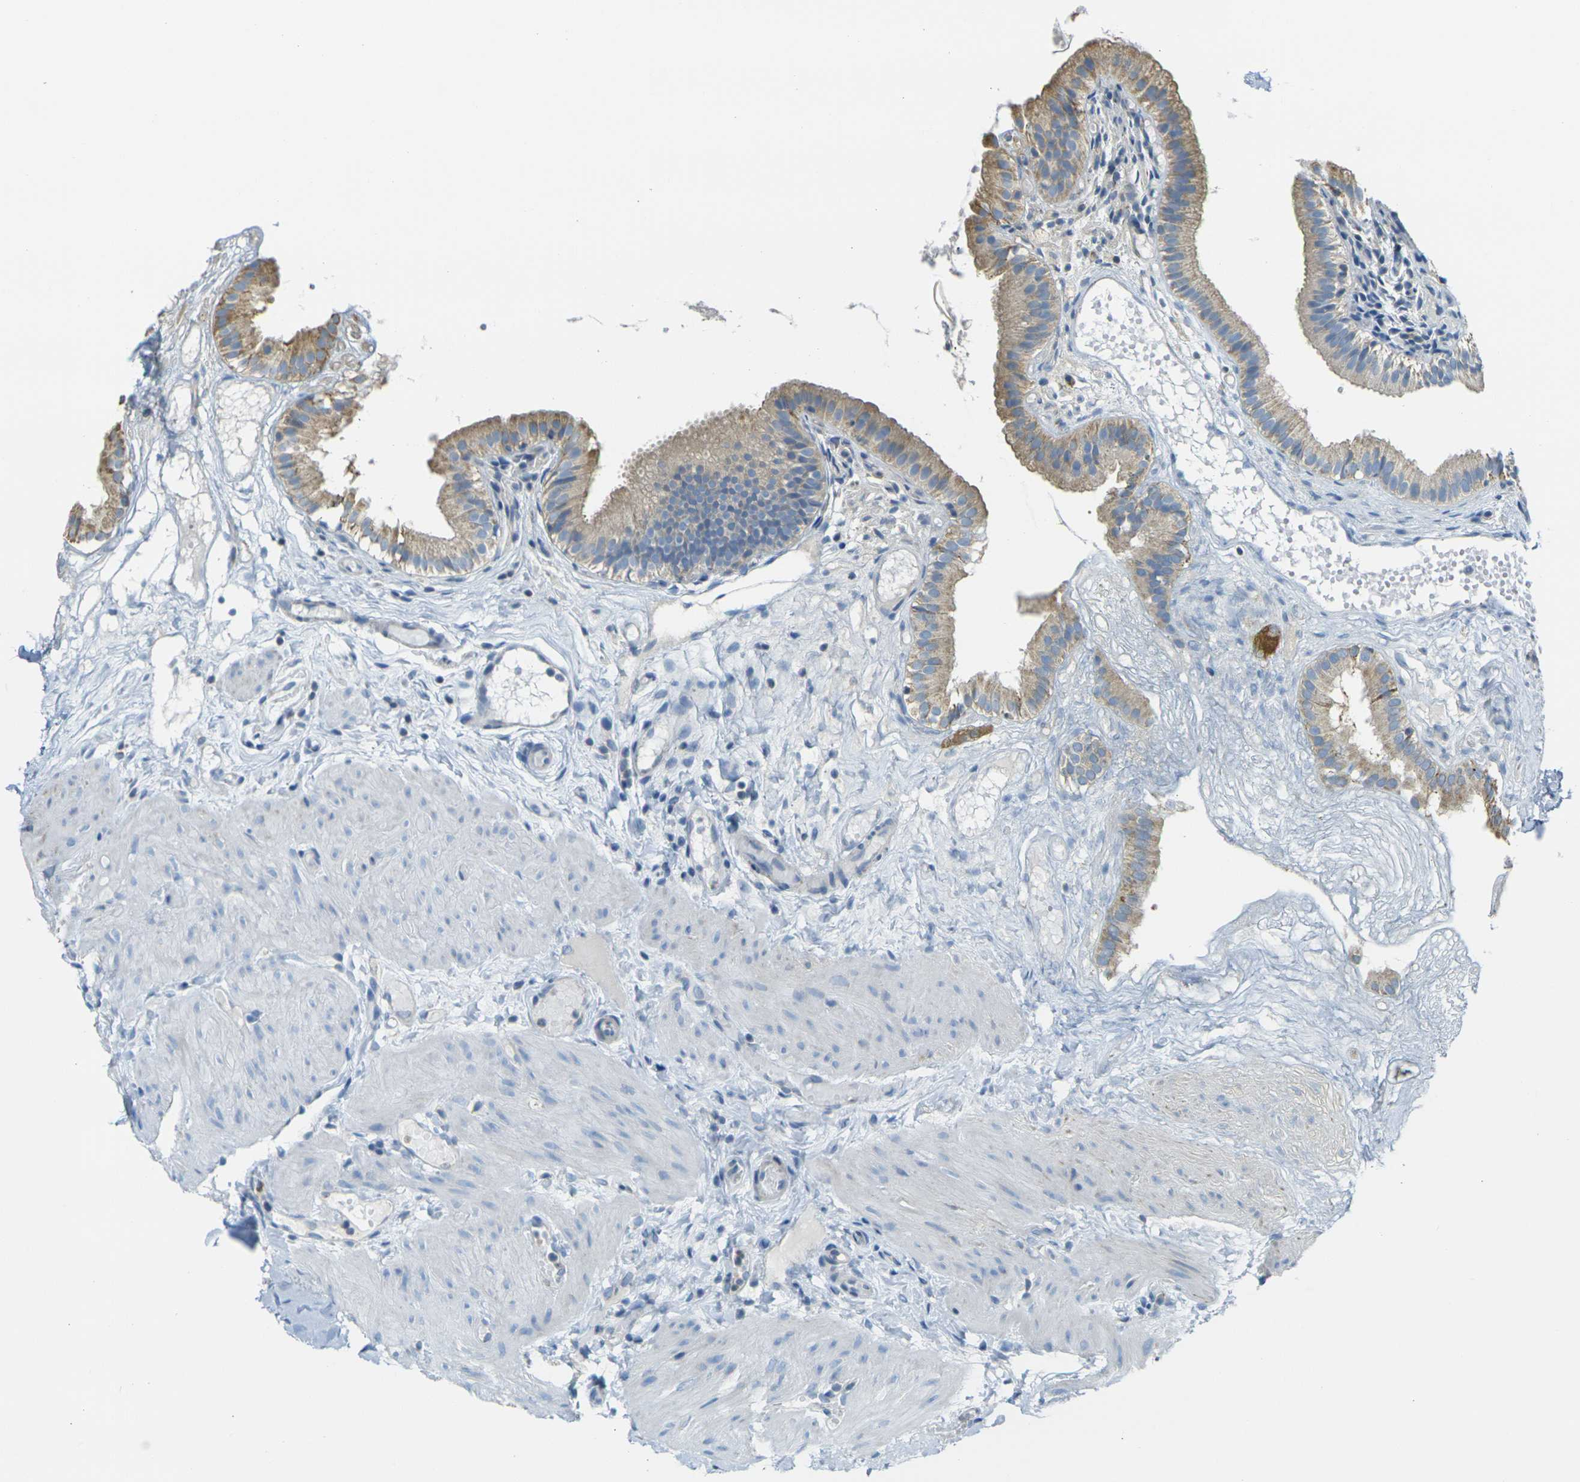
{"staining": {"intensity": "moderate", "quantity": ">75%", "location": "cytoplasmic/membranous"}, "tissue": "gallbladder", "cell_type": "Glandular cells", "image_type": "normal", "snomed": [{"axis": "morphology", "description": "Normal tissue, NOS"}, {"axis": "topography", "description": "Gallbladder"}], "caption": "Protein expression analysis of benign human gallbladder reveals moderate cytoplasmic/membranous expression in approximately >75% of glandular cells. Using DAB (3,3'-diaminobenzidine) (brown) and hematoxylin (blue) stains, captured at high magnification using brightfield microscopy.", "gene": "PARD6B", "patient": {"sex": "female", "age": 26}}